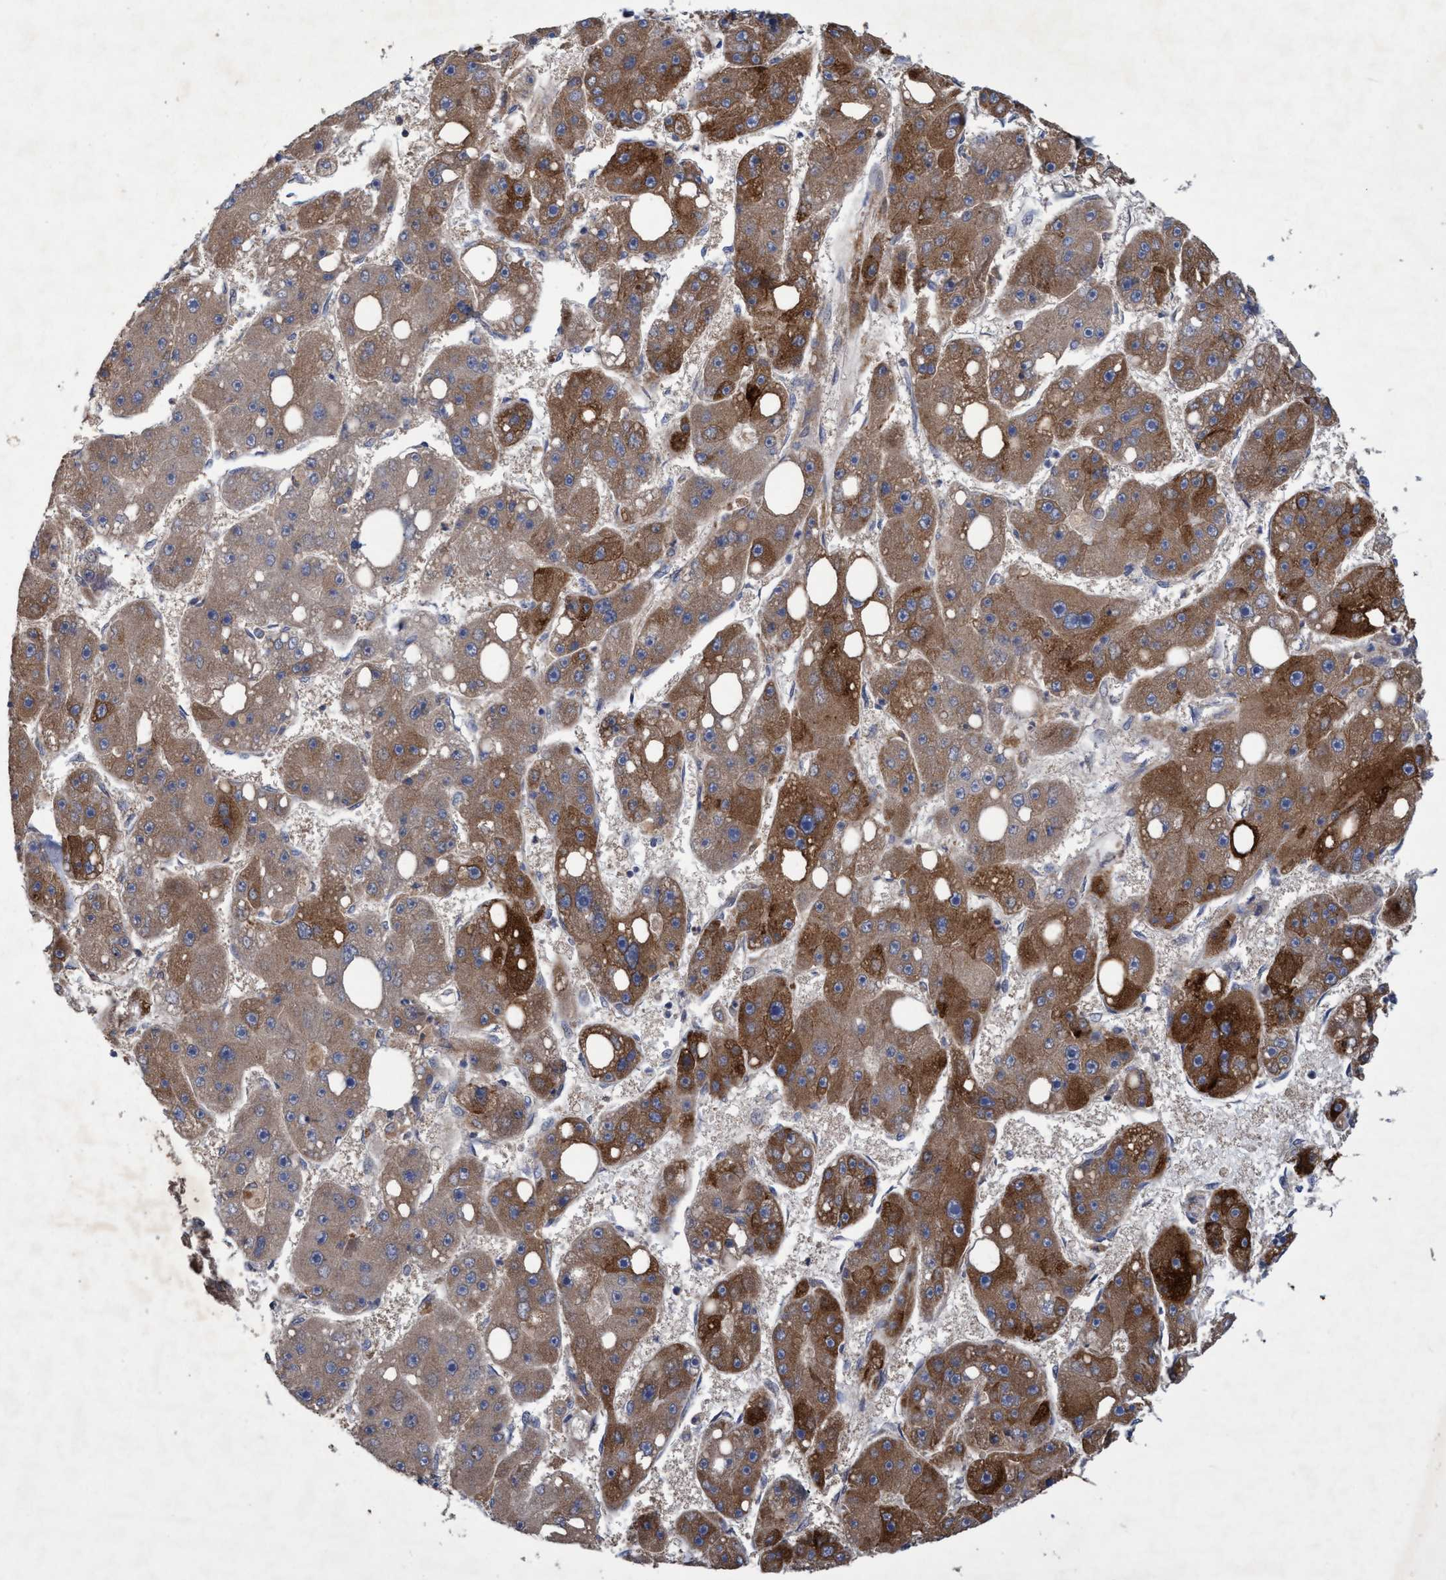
{"staining": {"intensity": "moderate", "quantity": ">75%", "location": "cytoplasmic/membranous"}, "tissue": "liver cancer", "cell_type": "Tumor cells", "image_type": "cancer", "snomed": [{"axis": "morphology", "description": "Carcinoma, Hepatocellular, NOS"}, {"axis": "topography", "description": "Liver"}], "caption": "IHC of liver cancer shows medium levels of moderate cytoplasmic/membranous staining in approximately >75% of tumor cells.", "gene": "ZNF677", "patient": {"sex": "female", "age": 61}}